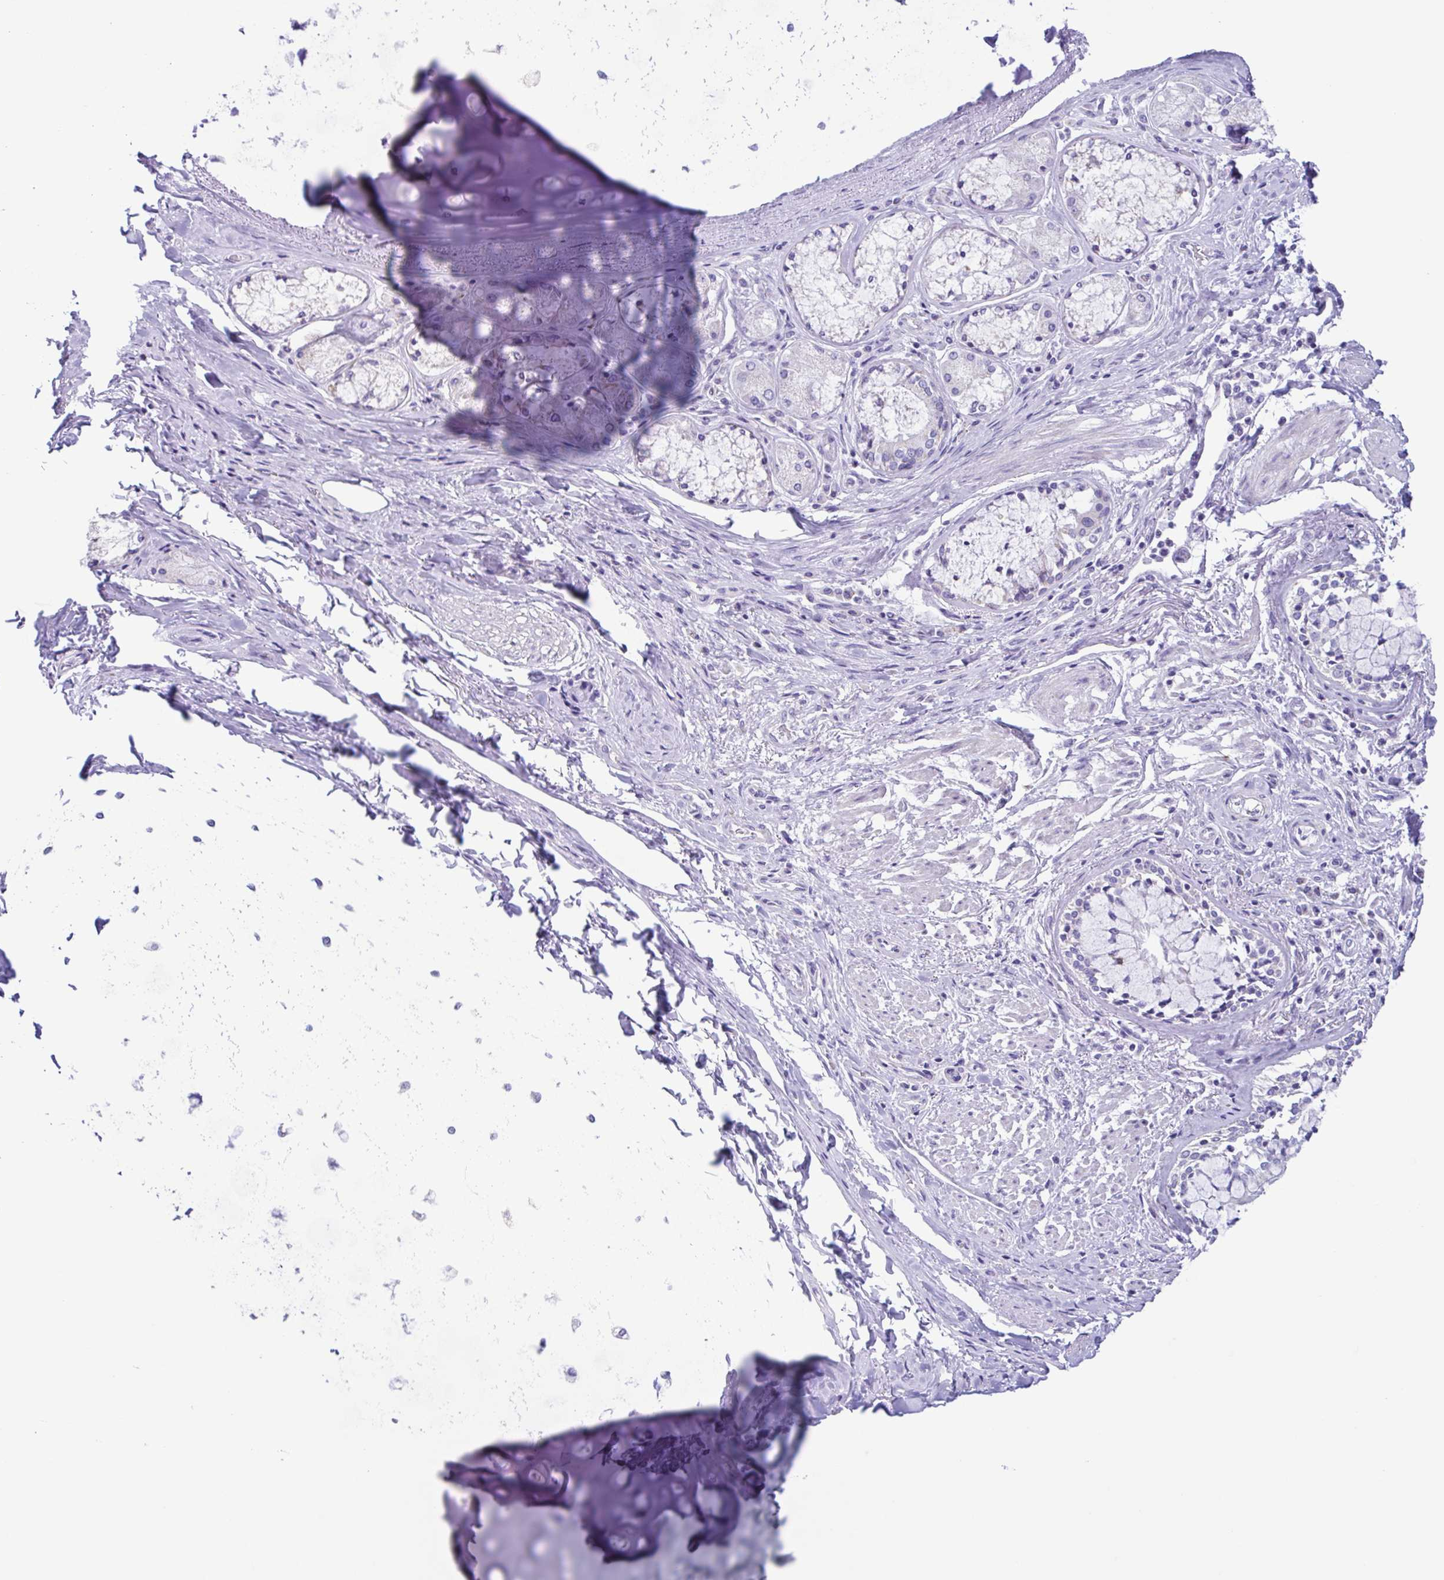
{"staining": {"intensity": "negative", "quantity": "none", "location": "none"}, "tissue": "adipose tissue", "cell_type": "Adipocytes", "image_type": "normal", "snomed": [{"axis": "morphology", "description": "Normal tissue, NOS"}, {"axis": "topography", "description": "Cartilage tissue"}, {"axis": "topography", "description": "Bronchus"}], "caption": "This image is of normal adipose tissue stained with immunohistochemistry (IHC) to label a protein in brown with the nuclei are counter-stained blue. There is no positivity in adipocytes.", "gene": "ACTRT3", "patient": {"sex": "male", "age": 64}}